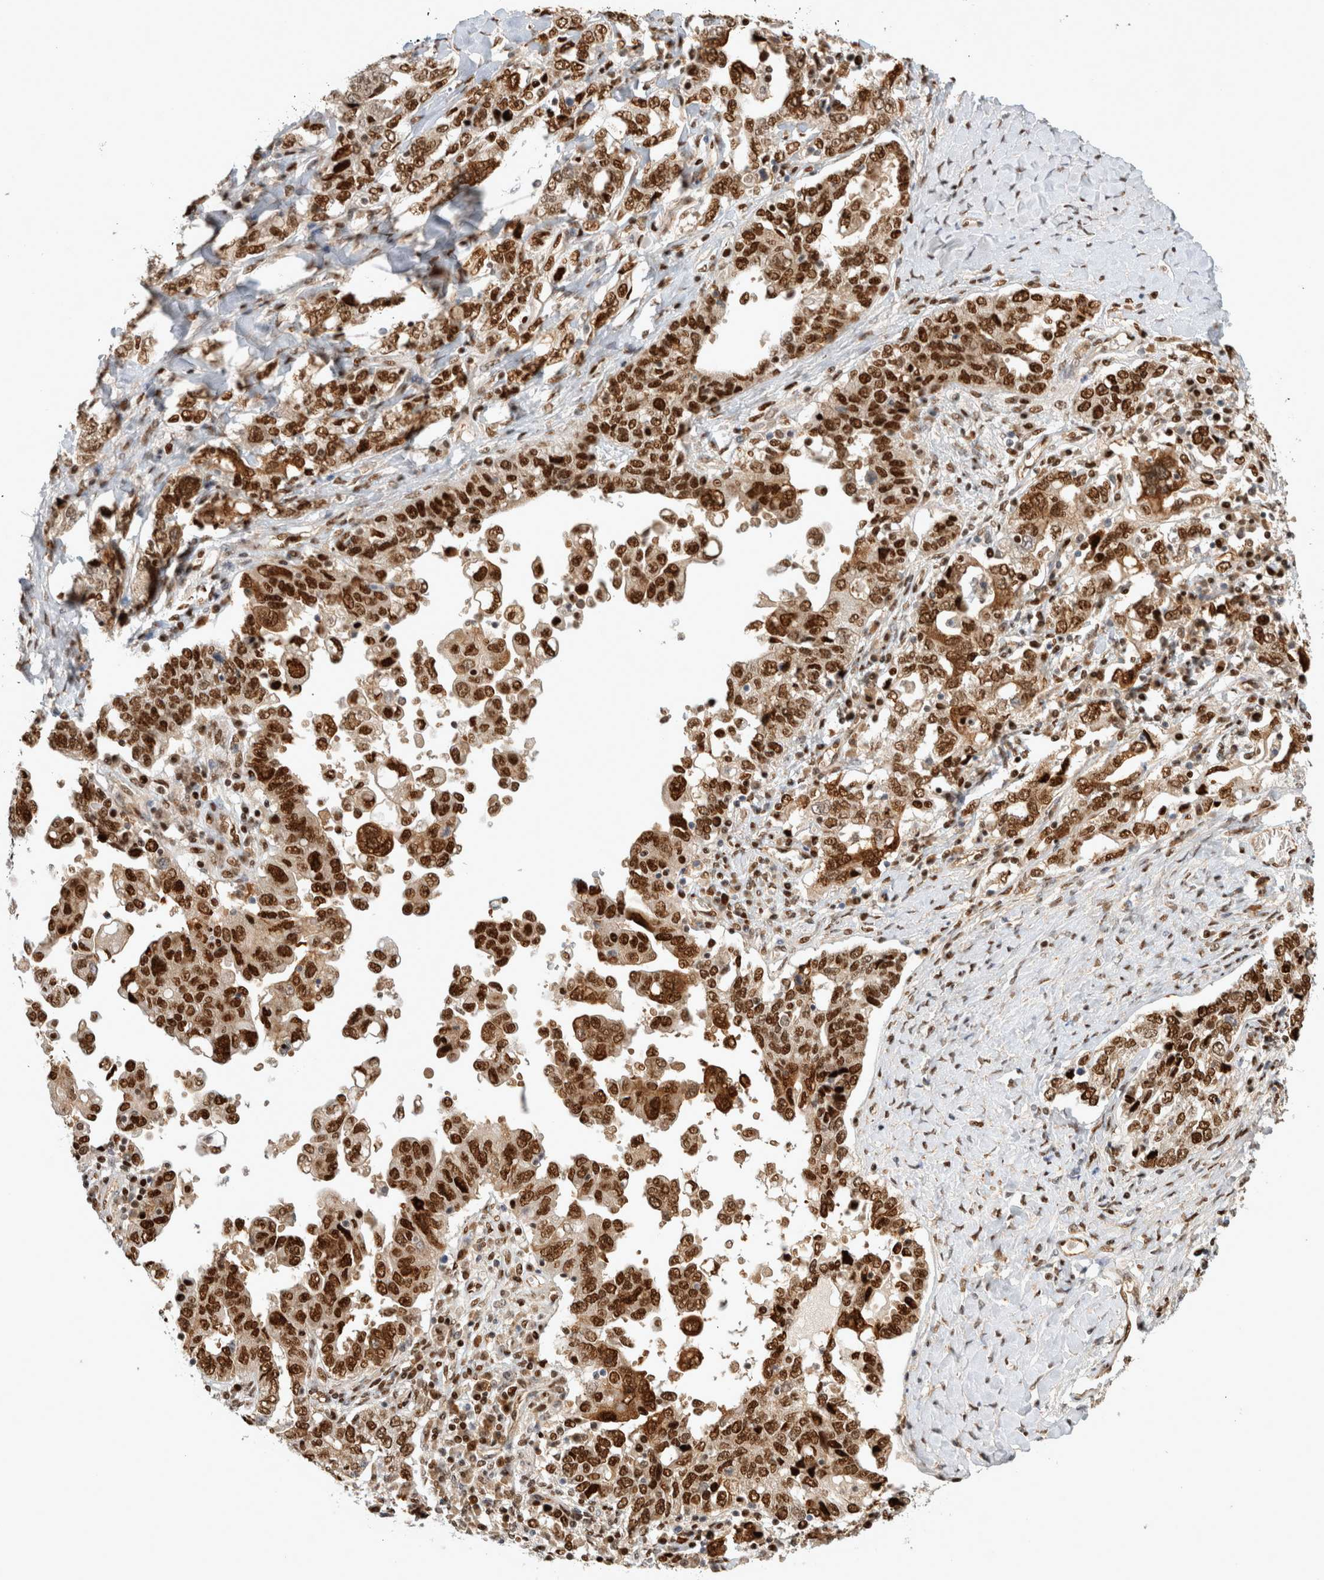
{"staining": {"intensity": "strong", "quantity": ">75%", "location": "nuclear"}, "tissue": "ovarian cancer", "cell_type": "Tumor cells", "image_type": "cancer", "snomed": [{"axis": "morphology", "description": "Carcinoma, endometroid"}, {"axis": "topography", "description": "Ovary"}], "caption": "The photomicrograph displays staining of ovarian cancer (endometroid carcinoma), revealing strong nuclear protein expression (brown color) within tumor cells. (DAB IHC with brightfield microscopy, high magnification).", "gene": "TCF4", "patient": {"sex": "female", "age": 62}}